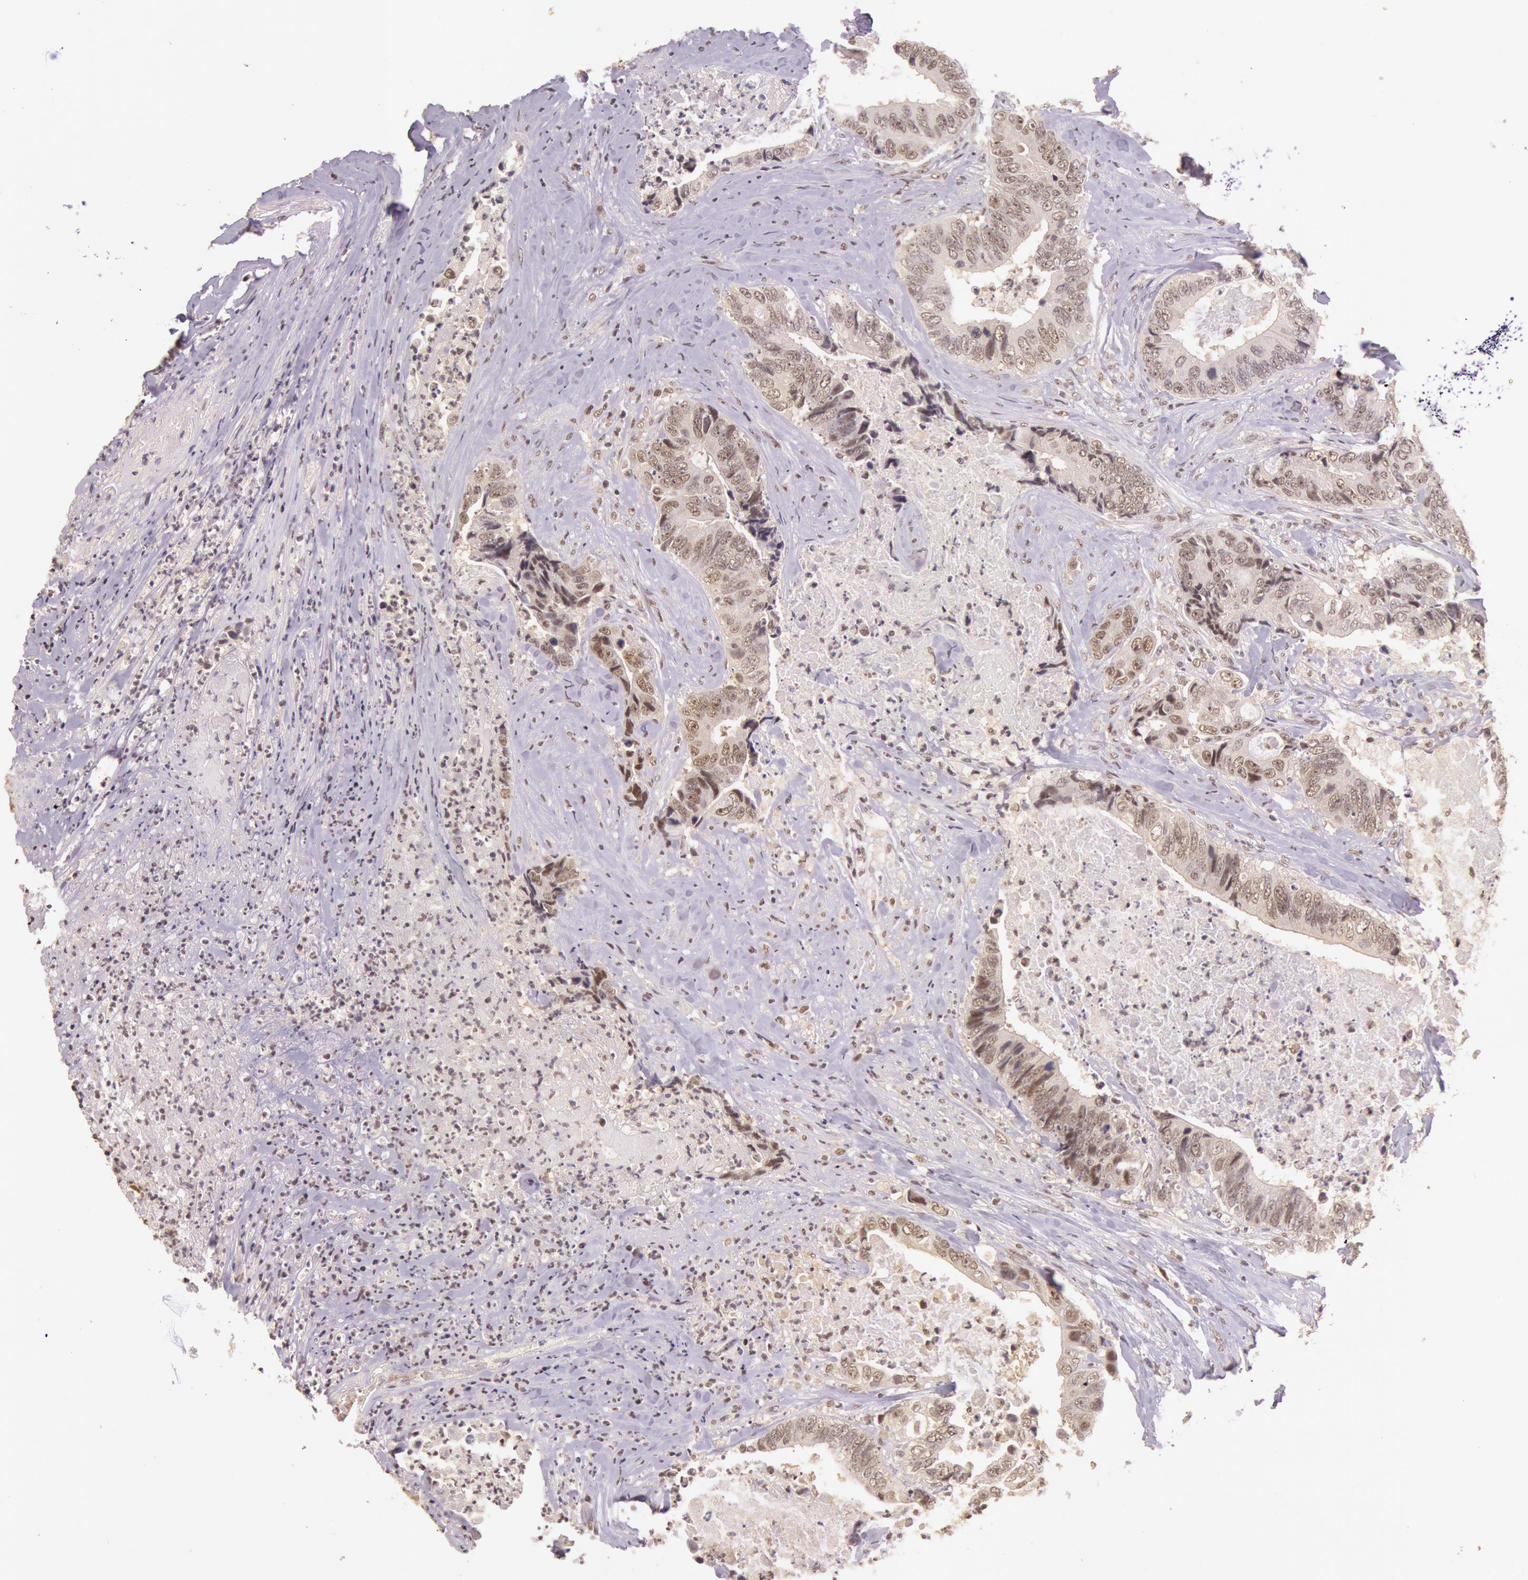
{"staining": {"intensity": "weak", "quantity": "<25%", "location": "cytoplasmic/membranous"}, "tissue": "colorectal cancer", "cell_type": "Tumor cells", "image_type": "cancer", "snomed": [{"axis": "morphology", "description": "Adenocarcinoma, NOS"}, {"axis": "topography", "description": "Rectum"}], "caption": "A high-resolution micrograph shows immunohistochemistry (IHC) staining of colorectal cancer (adenocarcinoma), which exhibits no significant positivity in tumor cells.", "gene": "RTL10", "patient": {"sex": "female", "age": 65}}